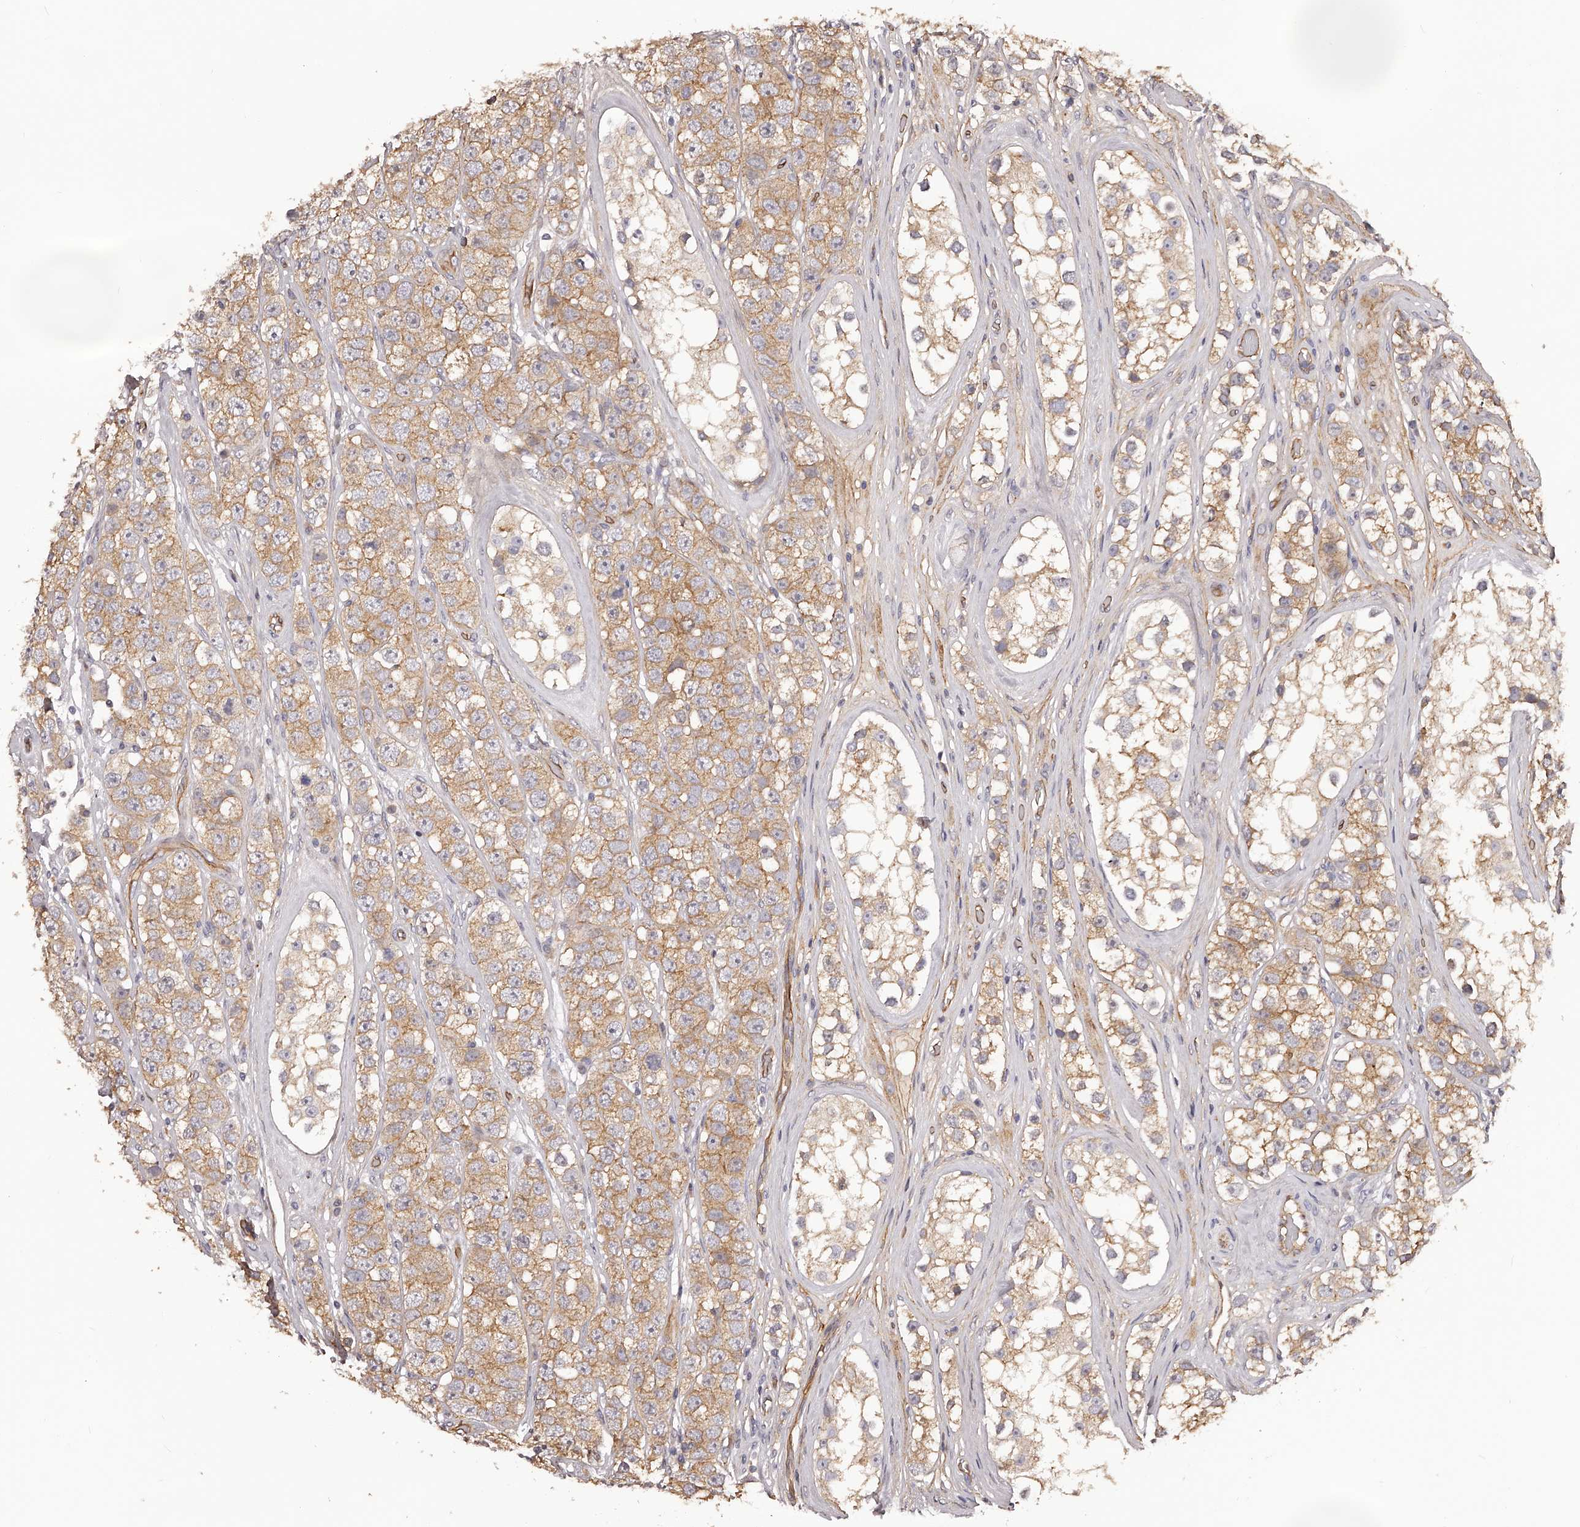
{"staining": {"intensity": "moderate", "quantity": ">75%", "location": "cytoplasmic/membranous"}, "tissue": "testis cancer", "cell_type": "Tumor cells", "image_type": "cancer", "snomed": [{"axis": "morphology", "description": "Seminoma, NOS"}, {"axis": "topography", "description": "Testis"}], "caption": "High-power microscopy captured an immunohistochemistry photomicrograph of testis seminoma, revealing moderate cytoplasmic/membranous positivity in approximately >75% of tumor cells.", "gene": "LTV1", "patient": {"sex": "male", "age": 28}}